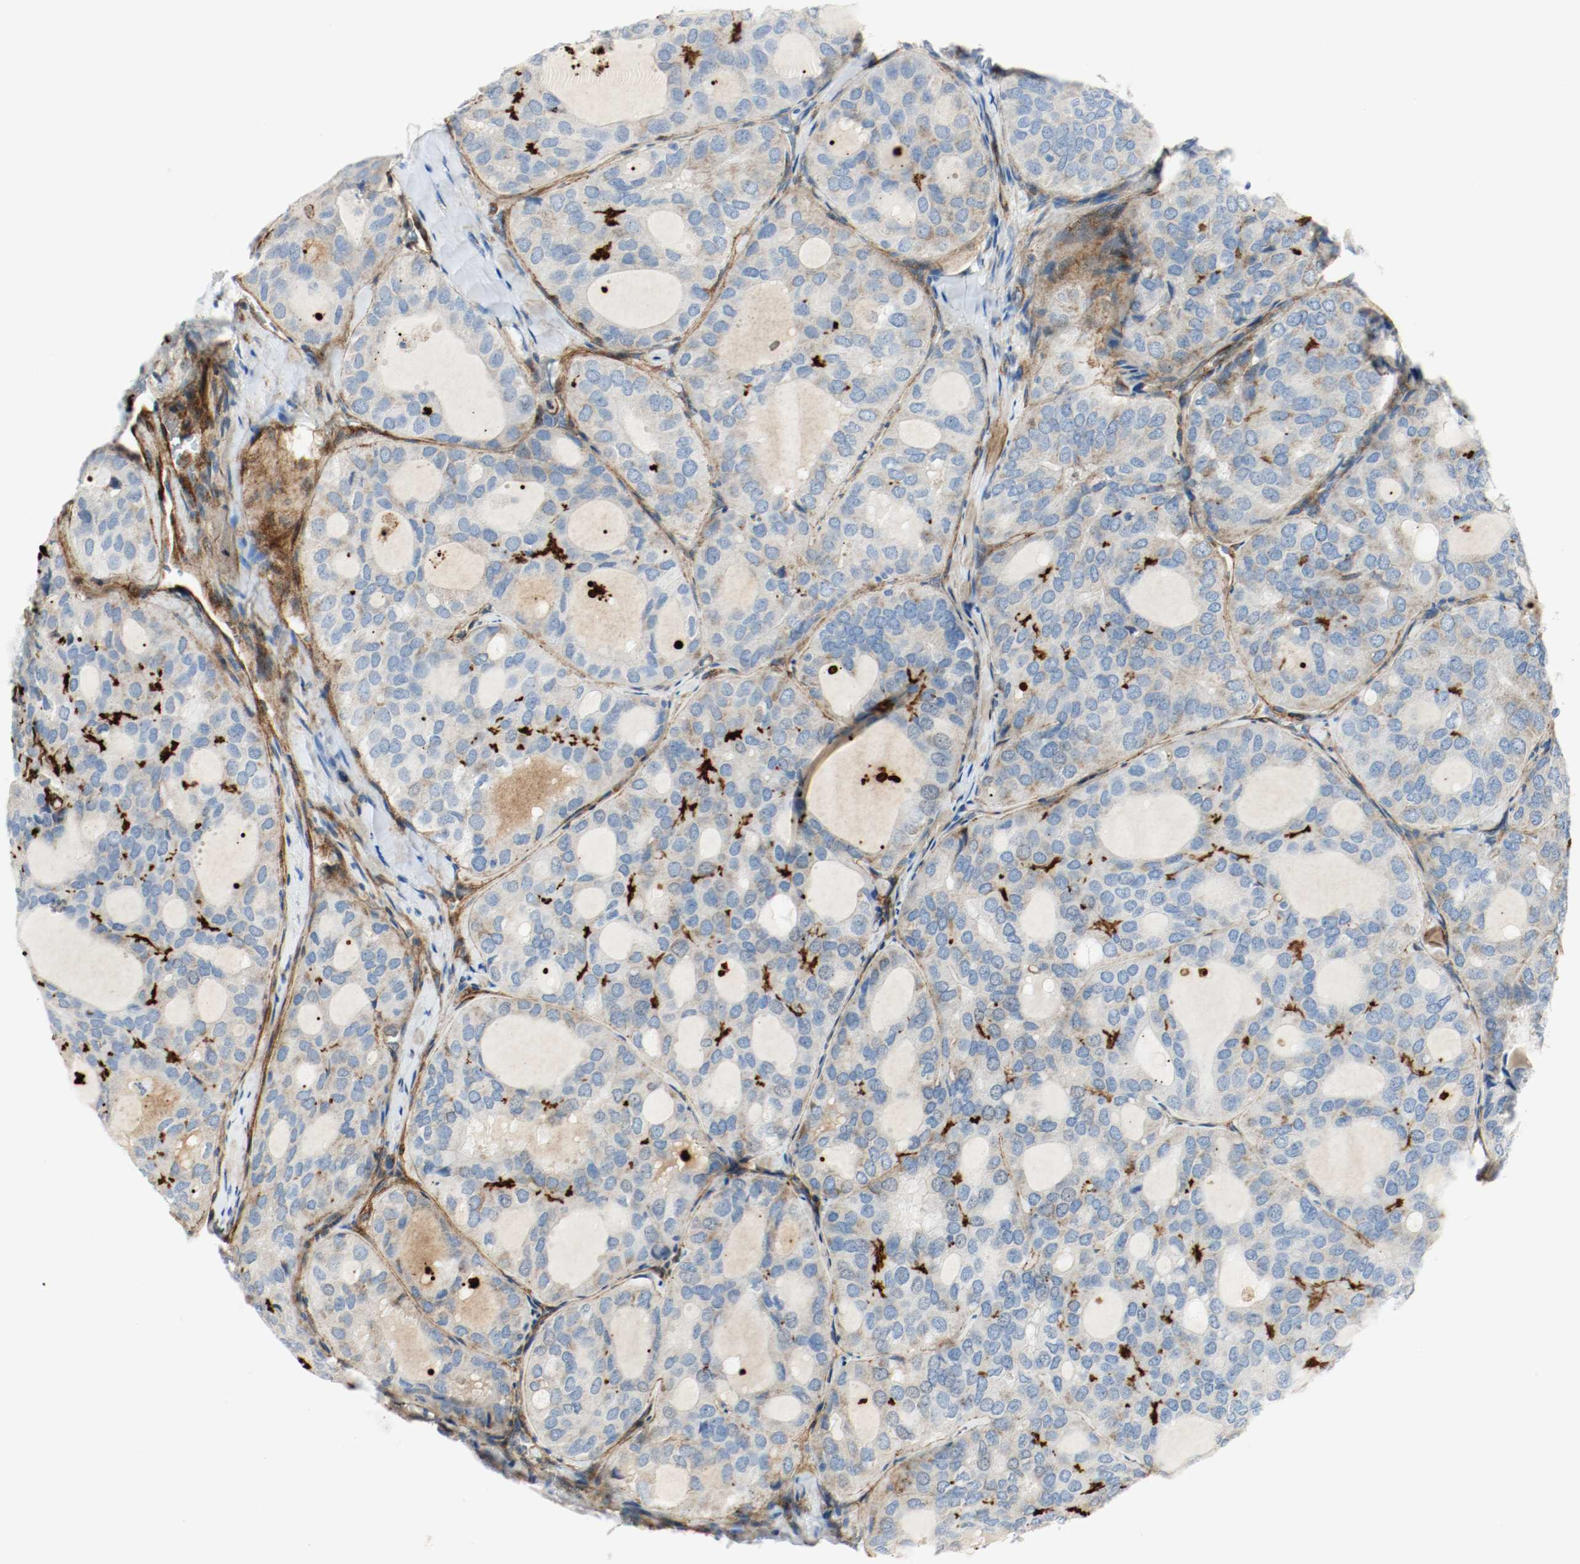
{"staining": {"intensity": "negative", "quantity": "none", "location": "none"}, "tissue": "thyroid cancer", "cell_type": "Tumor cells", "image_type": "cancer", "snomed": [{"axis": "morphology", "description": "Follicular adenoma carcinoma, NOS"}, {"axis": "topography", "description": "Thyroid gland"}], "caption": "DAB (3,3'-diaminobenzidine) immunohistochemical staining of human thyroid follicular adenoma carcinoma demonstrates no significant expression in tumor cells.", "gene": "LAMB1", "patient": {"sex": "male", "age": 75}}